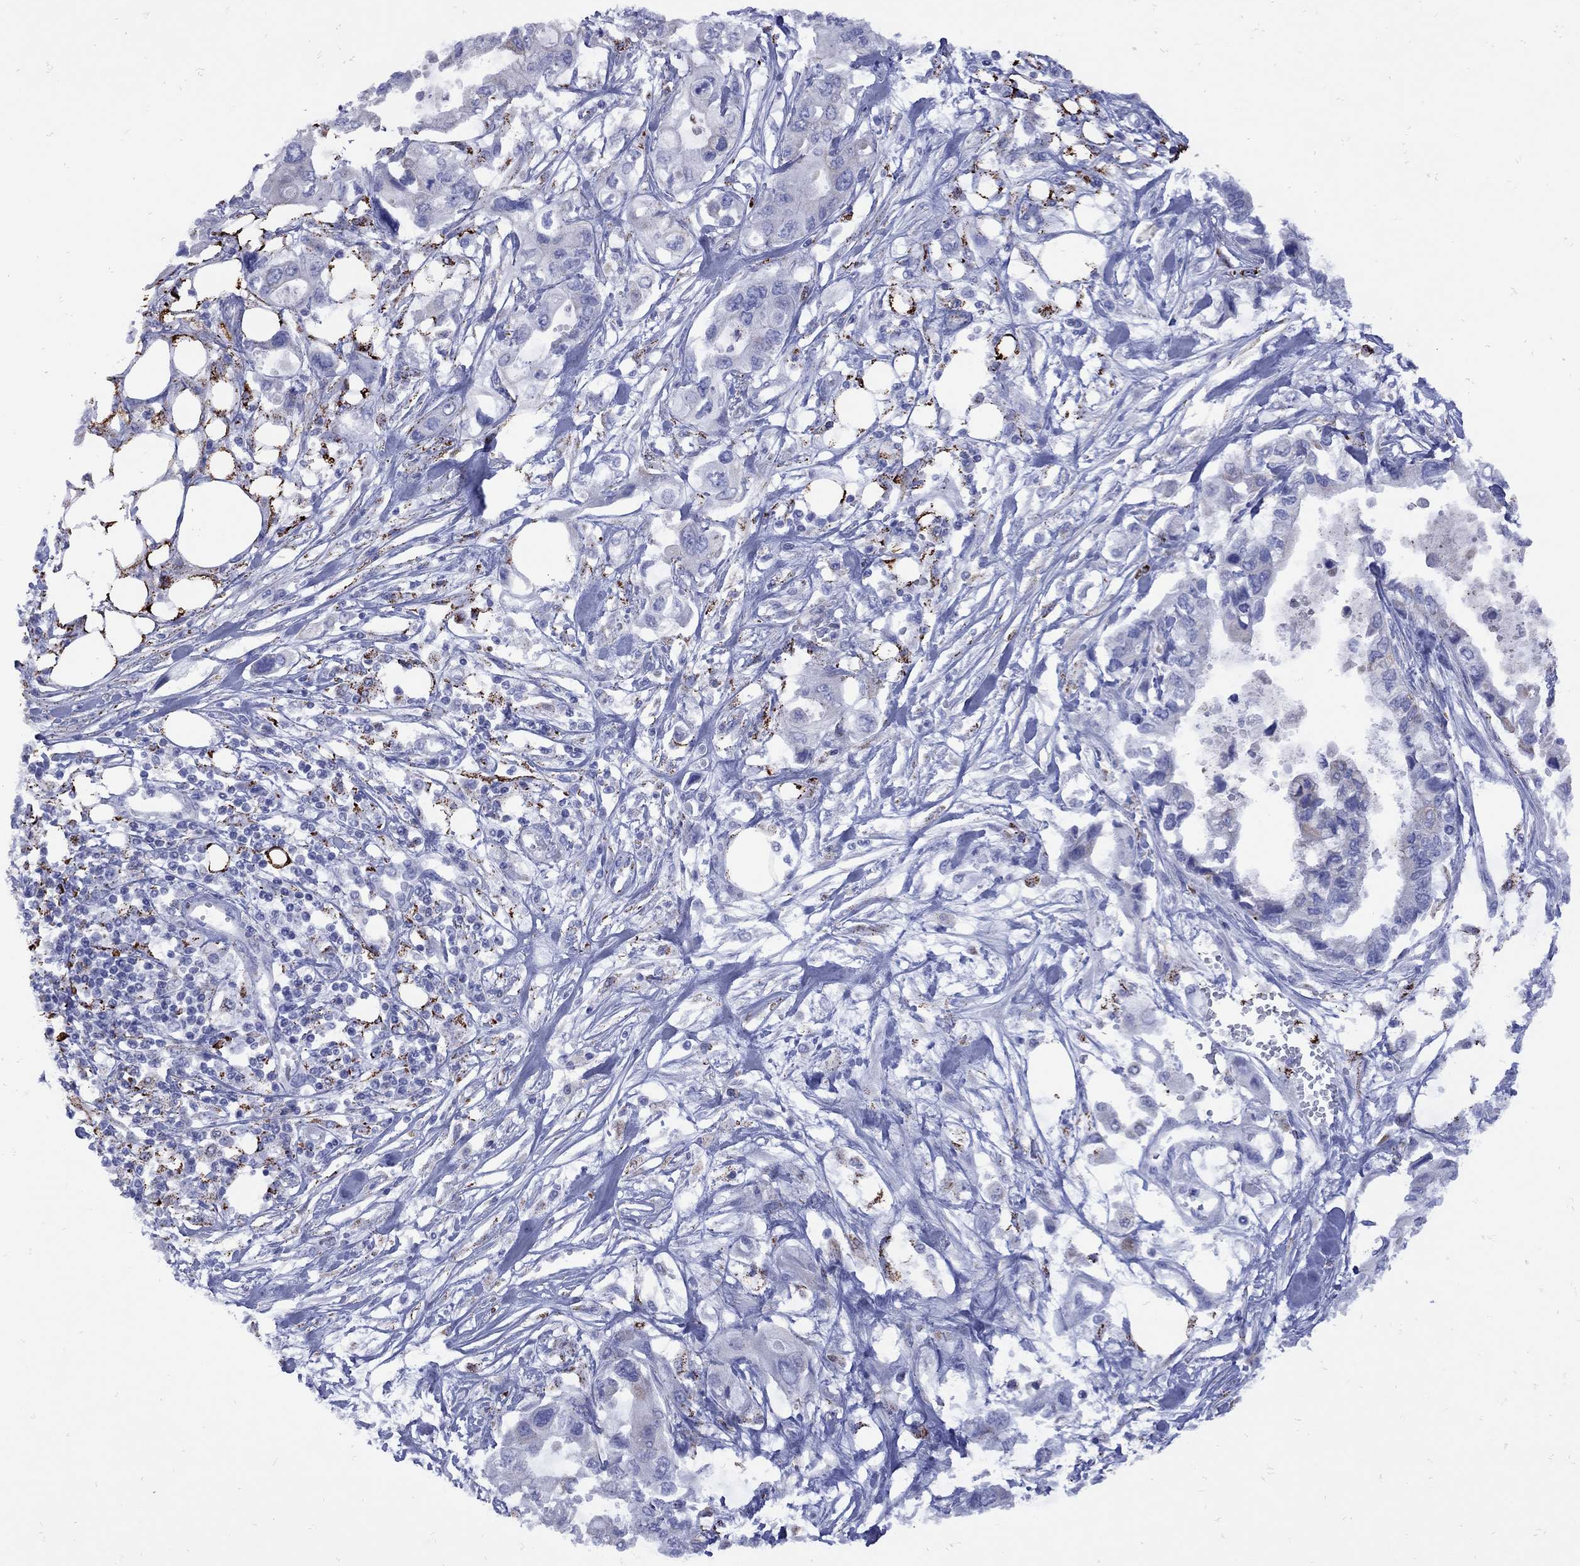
{"staining": {"intensity": "moderate", "quantity": "<25%", "location": "cytoplasmic/membranous"}, "tissue": "pancreatic cancer", "cell_type": "Tumor cells", "image_type": "cancer", "snomed": [{"axis": "morphology", "description": "Adenocarcinoma, NOS"}, {"axis": "topography", "description": "Pancreas"}], "caption": "Immunohistochemical staining of pancreatic adenocarcinoma displays moderate cytoplasmic/membranous protein staining in about <25% of tumor cells.", "gene": "SESTD1", "patient": {"sex": "female", "age": 63}}